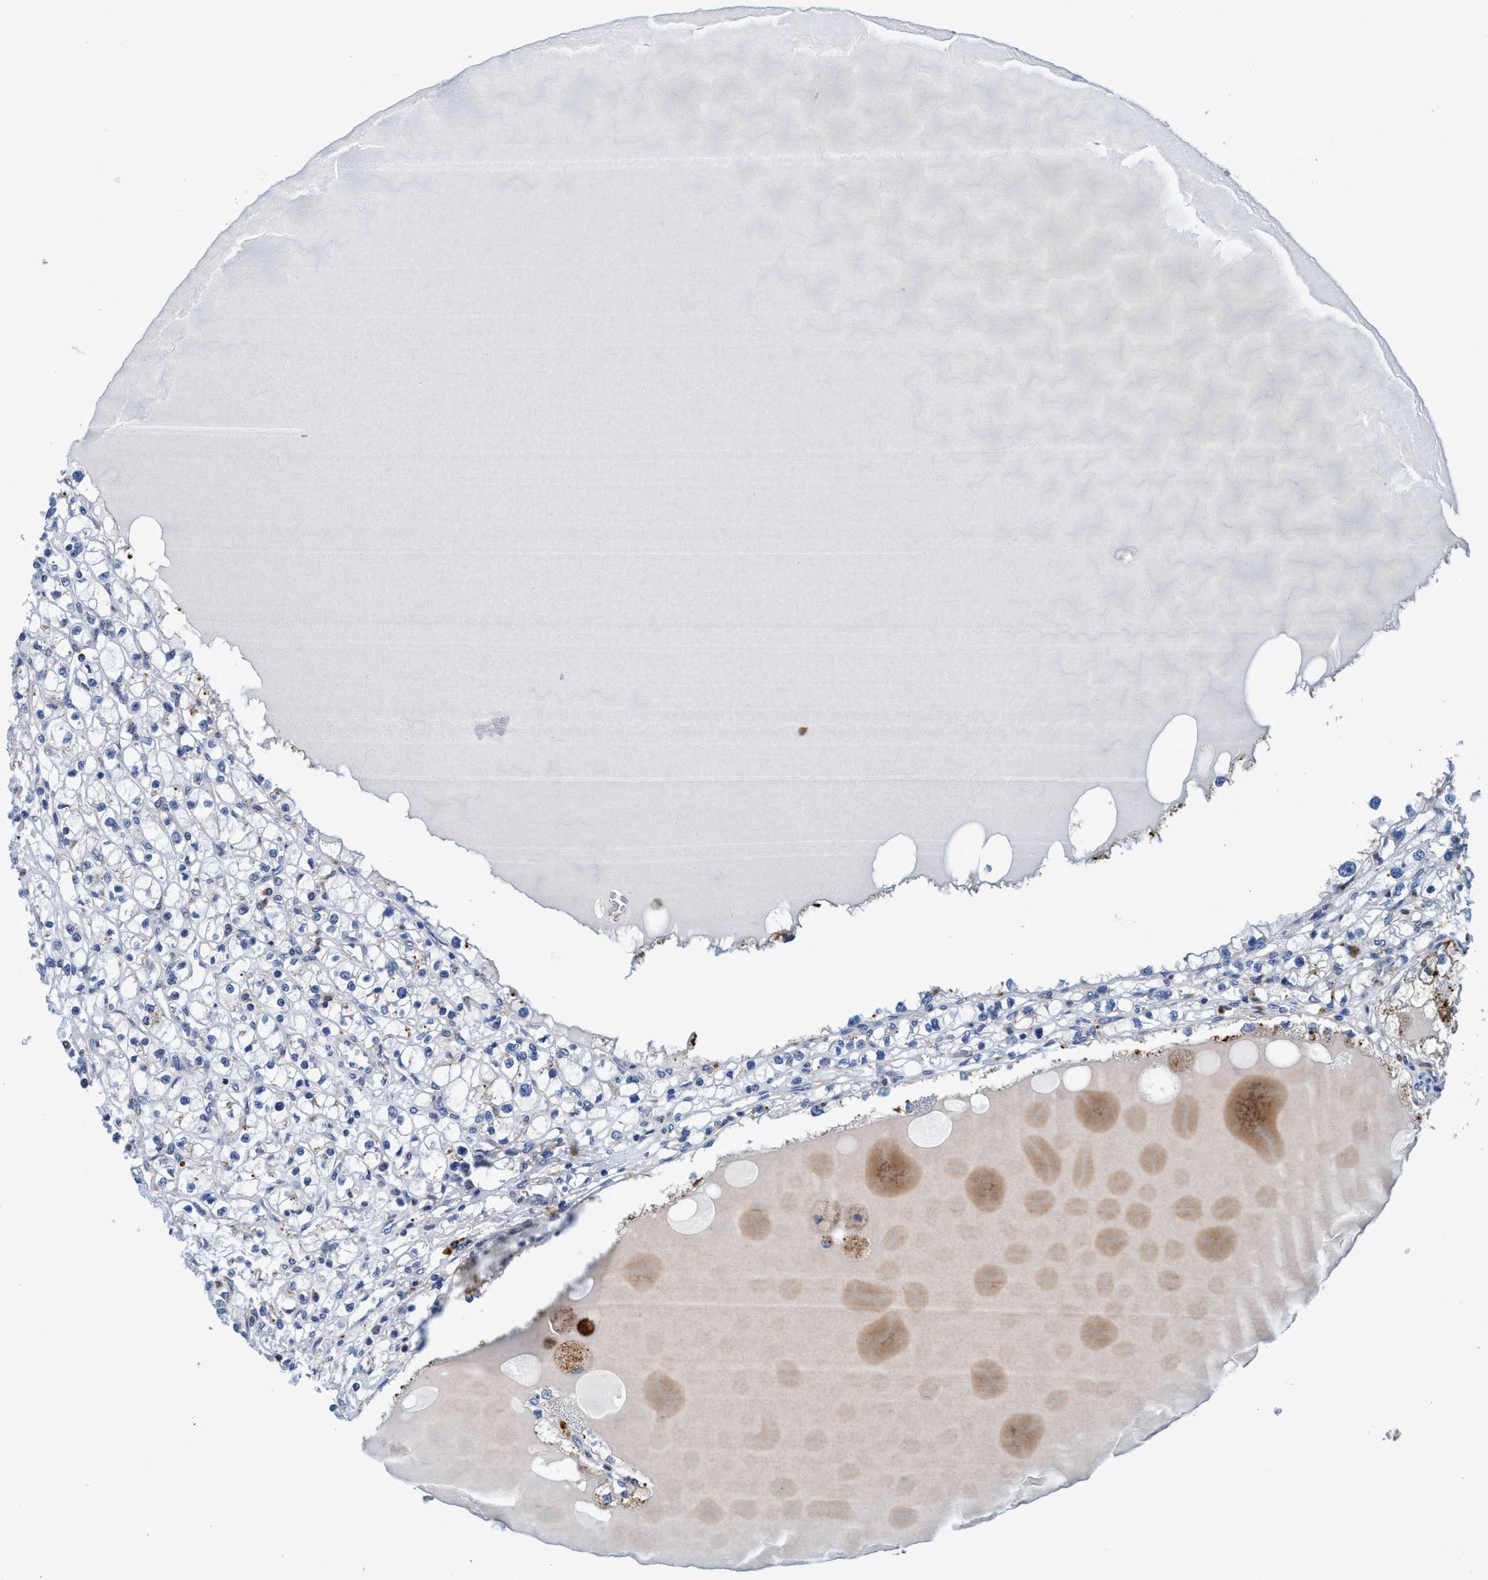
{"staining": {"intensity": "negative", "quantity": "none", "location": "none"}, "tissue": "renal cancer", "cell_type": "Tumor cells", "image_type": "cancer", "snomed": [{"axis": "morphology", "description": "Adenocarcinoma, NOS"}, {"axis": "topography", "description": "Kidney"}], "caption": "IHC of renal adenocarcinoma demonstrates no expression in tumor cells.", "gene": "ENDOG", "patient": {"sex": "male", "age": 56}}